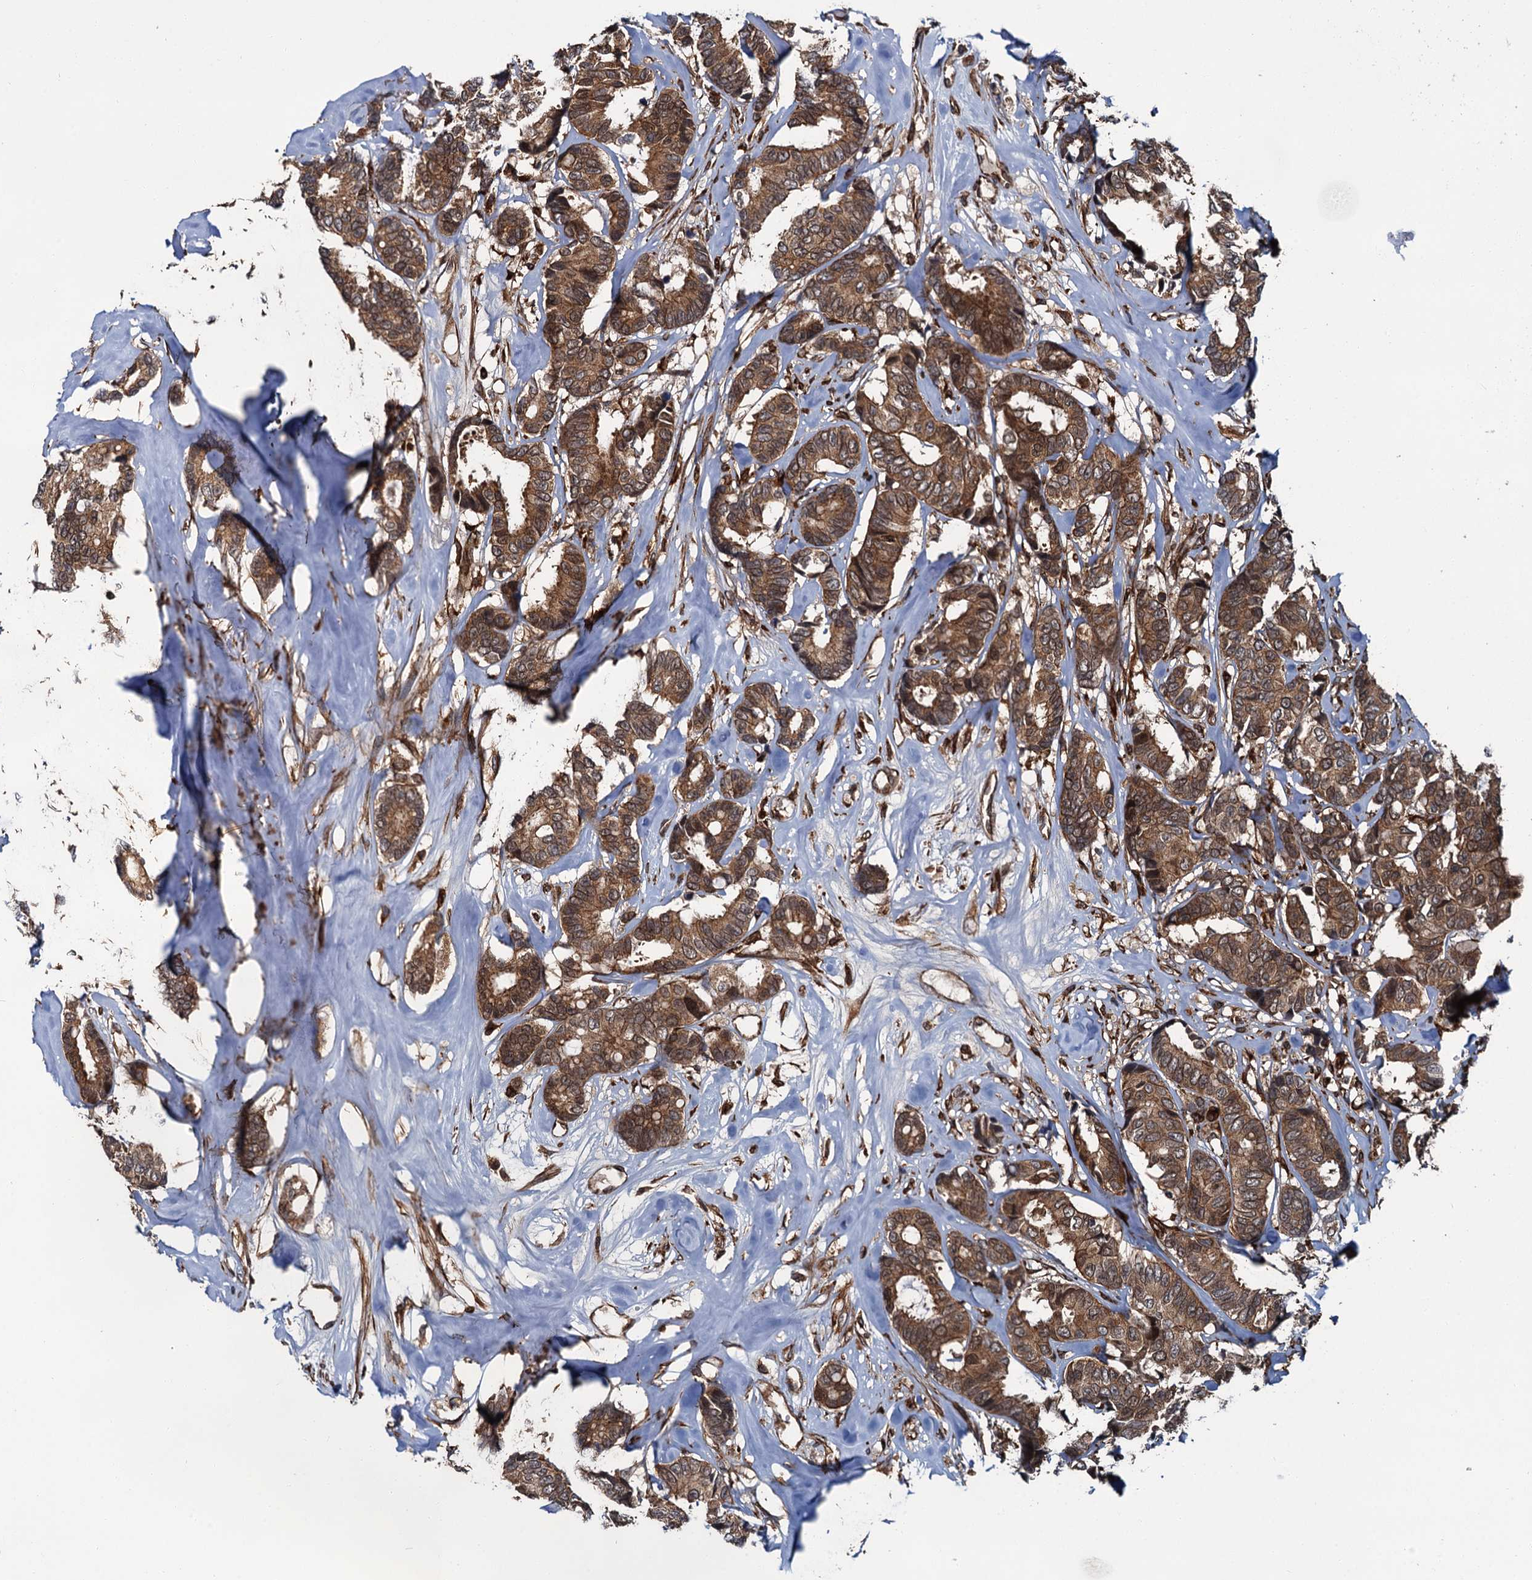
{"staining": {"intensity": "moderate", "quantity": ">75%", "location": "cytoplasmic/membranous"}, "tissue": "breast cancer", "cell_type": "Tumor cells", "image_type": "cancer", "snomed": [{"axis": "morphology", "description": "Duct carcinoma"}, {"axis": "topography", "description": "Breast"}], "caption": "Intraductal carcinoma (breast) stained for a protein (brown) displays moderate cytoplasmic/membranous positive expression in about >75% of tumor cells.", "gene": "ZFYVE19", "patient": {"sex": "female", "age": 87}}